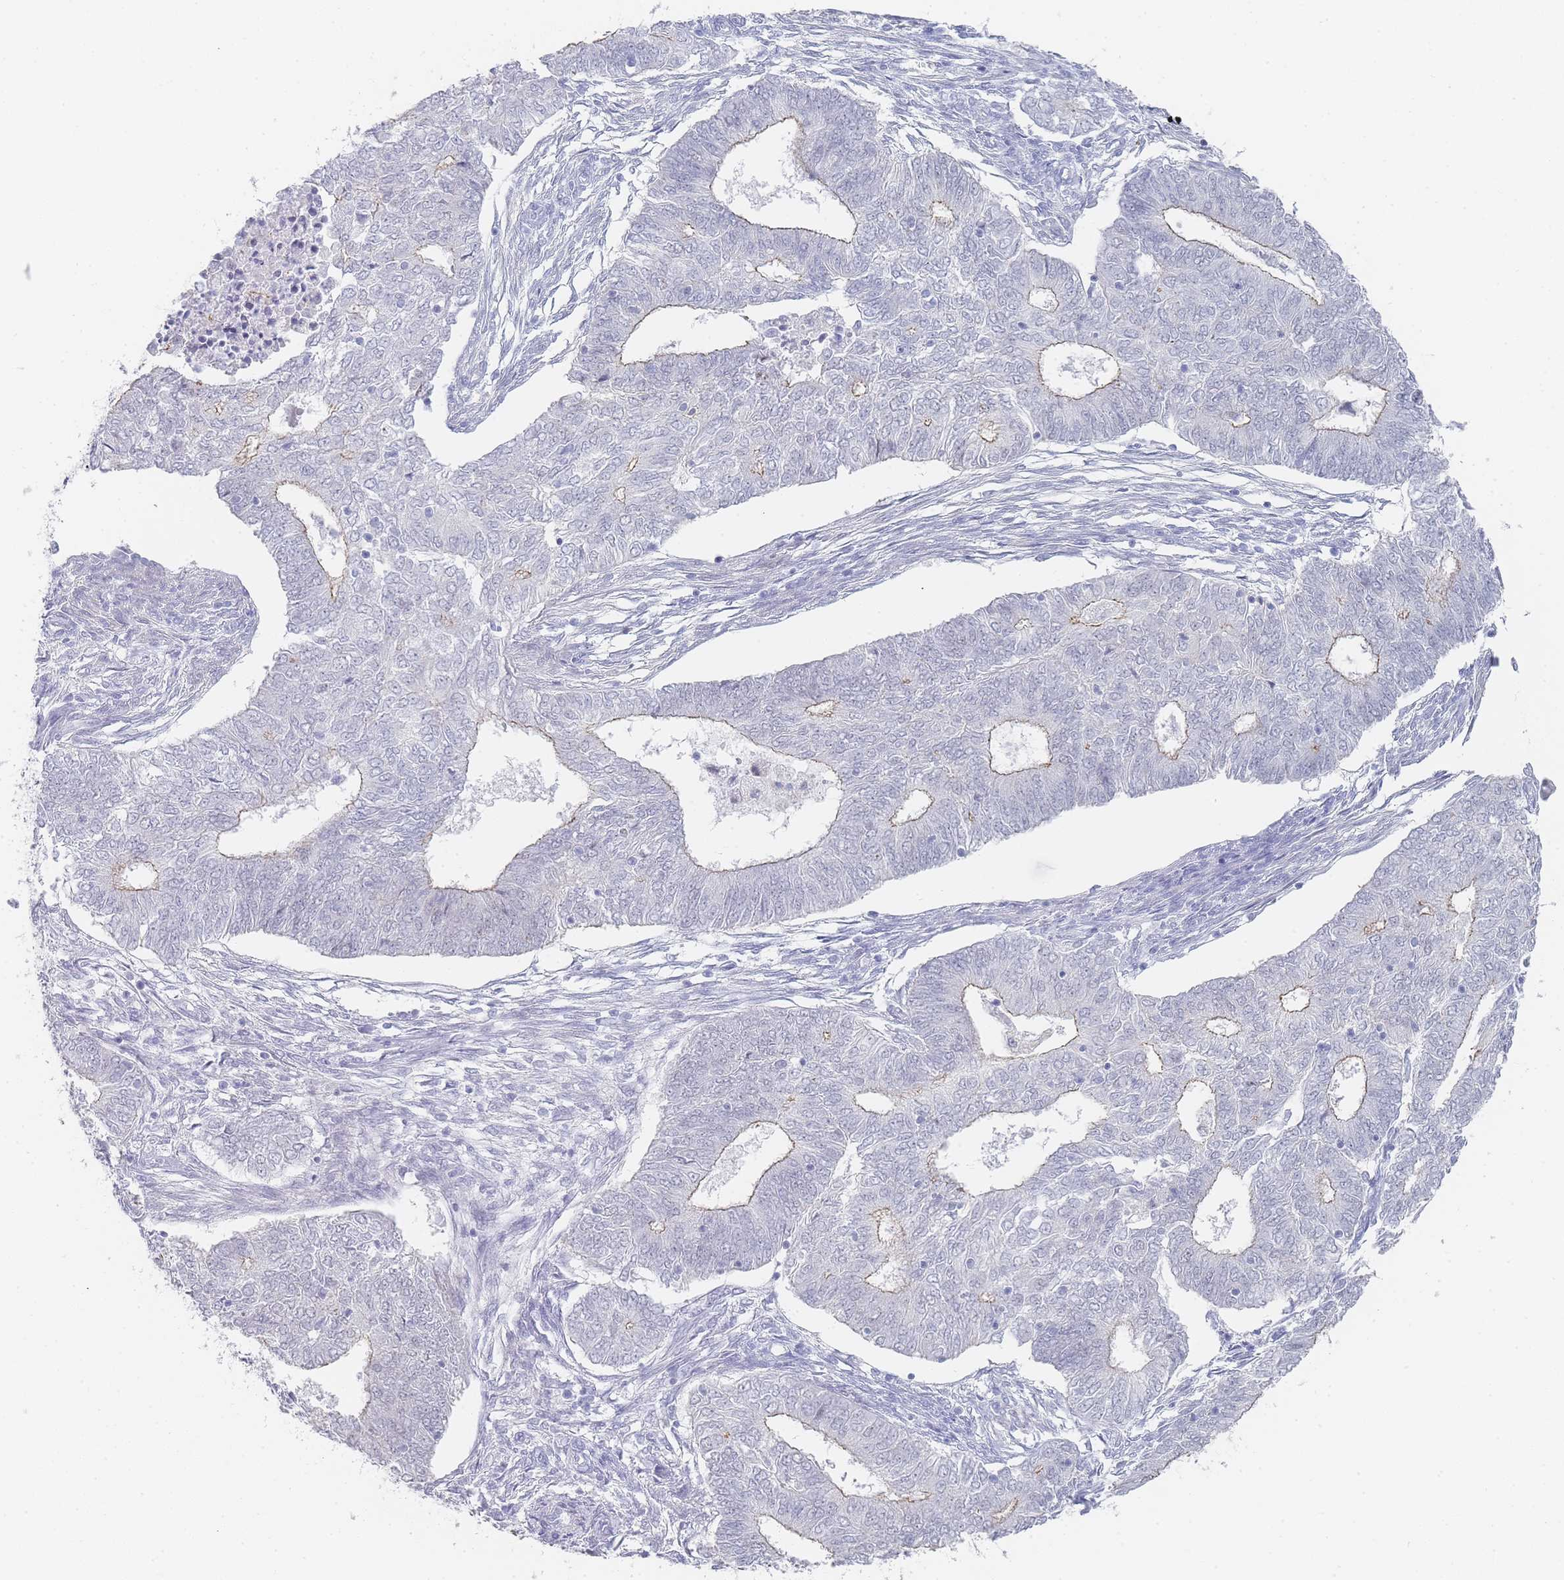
{"staining": {"intensity": "negative", "quantity": "none", "location": "none"}, "tissue": "endometrial cancer", "cell_type": "Tumor cells", "image_type": "cancer", "snomed": [{"axis": "morphology", "description": "Adenocarcinoma, NOS"}, {"axis": "topography", "description": "Endometrium"}], "caption": "Tumor cells are negative for protein expression in human endometrial adenocarcinoma.", "gene": "IMPG1", "patient": {"sex": "female", "age": 62}}